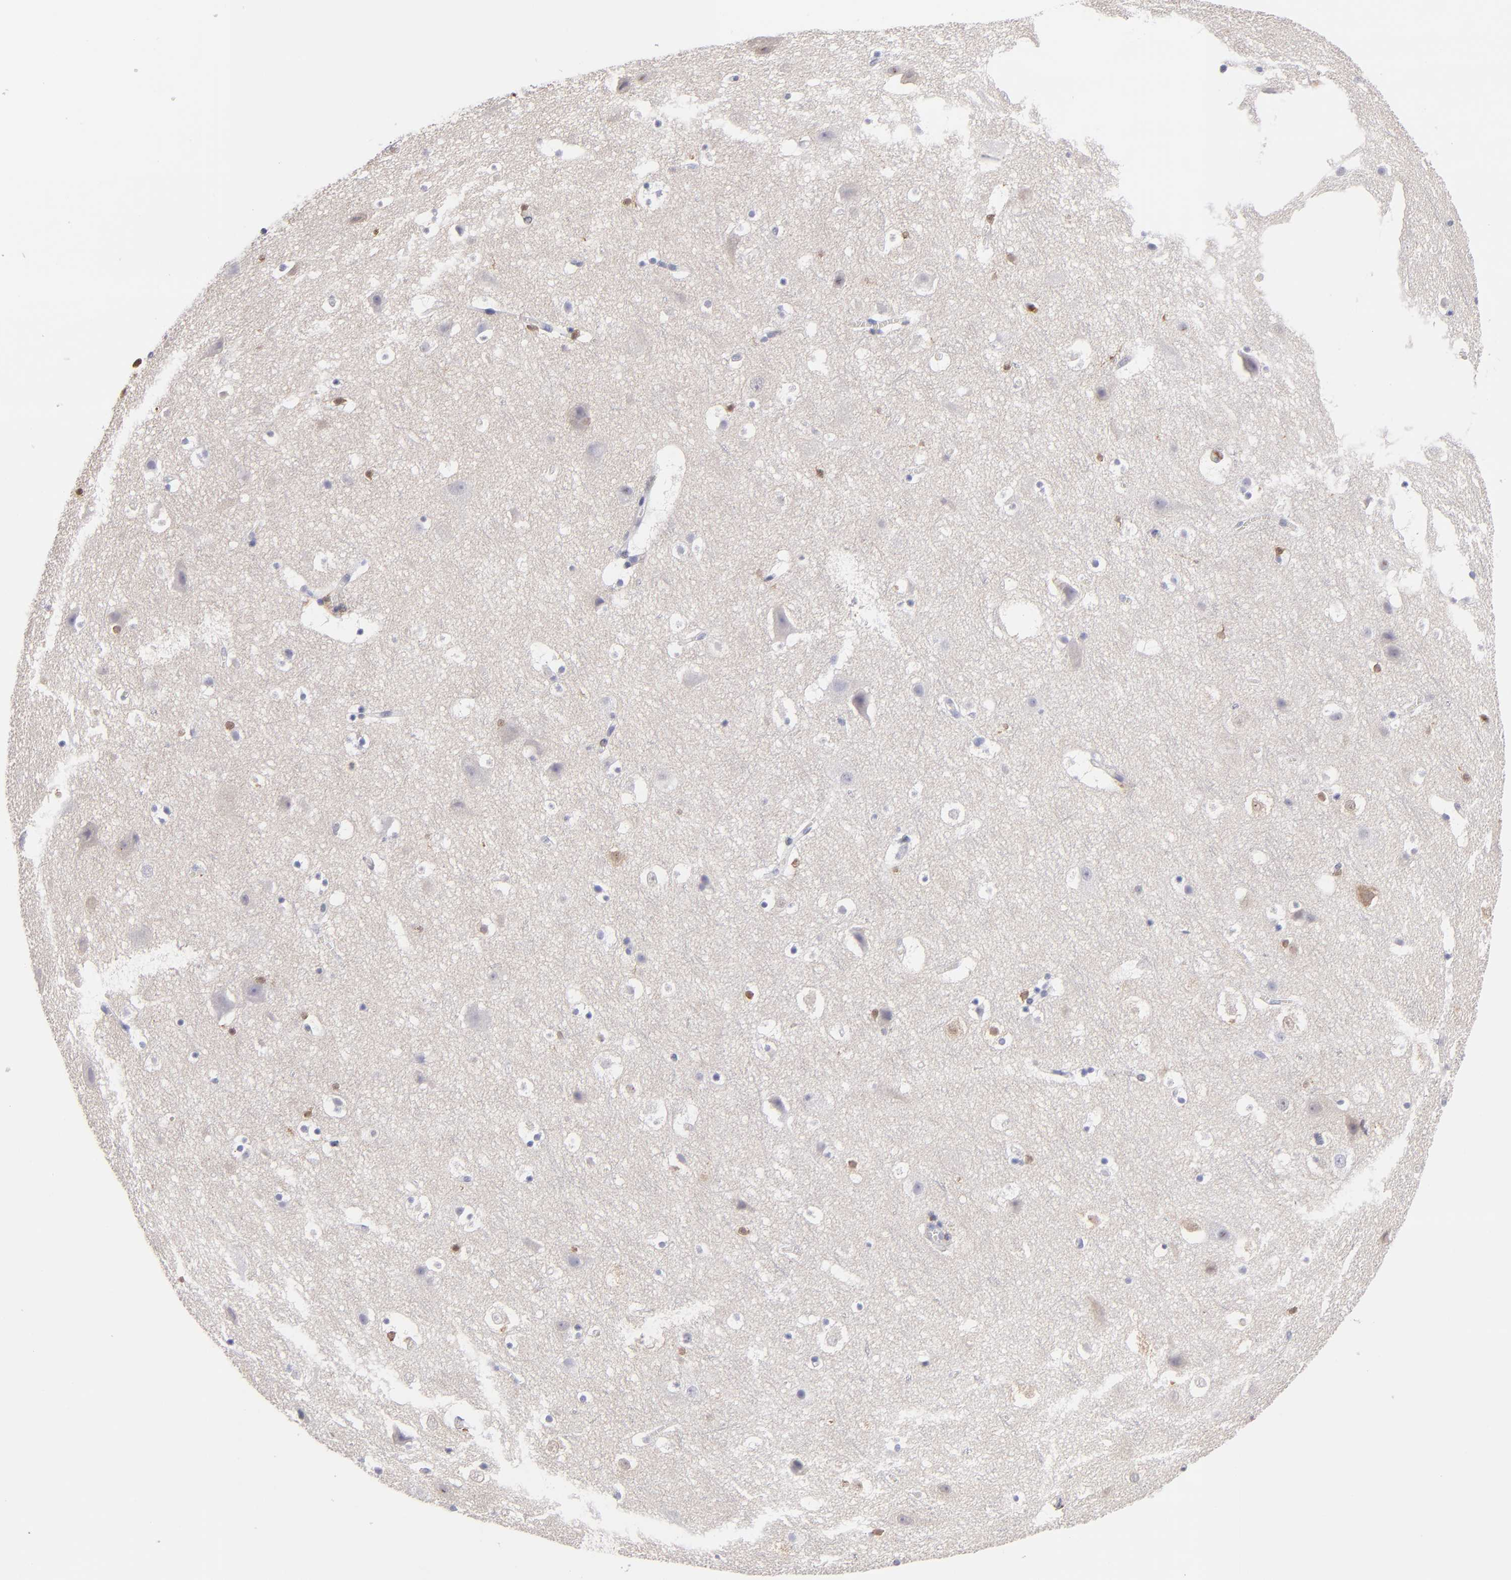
{"staining": {"intensity": "negative", "quantity": "none", "location": "none"}, "tissue": "cerebral cortex", "cell_type": "Endothelial cells", "image_type": "normal", "snomed": [{"axis": "morphology", "description": "Normal tissue, NOS"}, {"axis": "topography", "description": "Cerebral cortex"}], "caption": "Immunohistochemistry (IHC) micrograph of unremarkable cerebral cortex: cerebral cortex stained with DAB displays no significant protein staining in endothelial cells. The staining was performed using DAB to visualize the protein expression in brown, while the nuclei were stained in blue with hematoxylin (Magnification: 20x).", "gene": "PRKCD", "patient": {"sex": "male", "age": 45}}